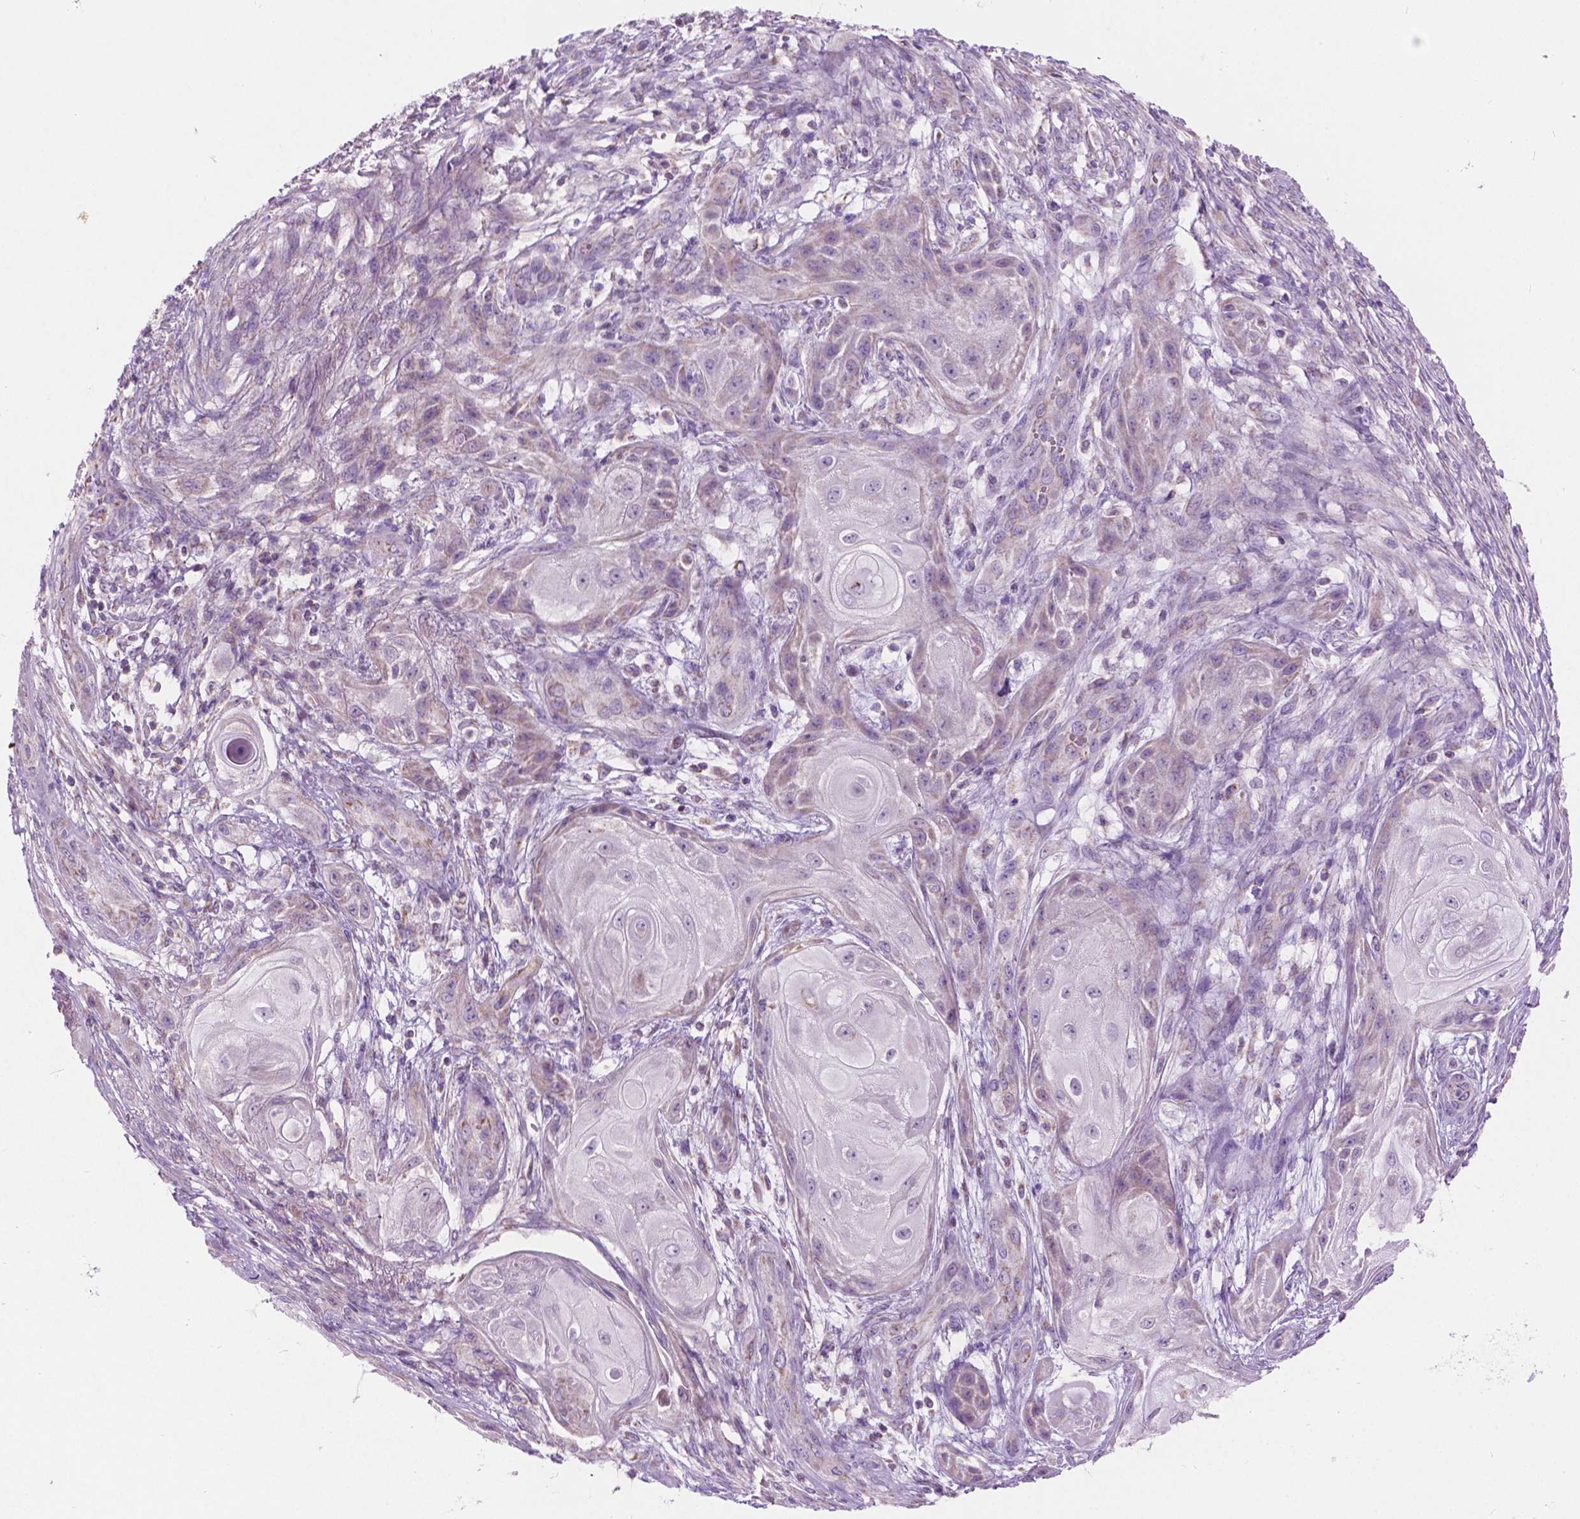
{"staining": {"intensity": "negative", "quantity": "none", "location": "none"}, "tissue": "skin cancer", "cell_type": "Tumor cells", "image_type": "cancer", "snomed": [{"axis": "morphology", "description": "Squamous cell carcinoma, NOS"}, {"axis": "topography", "description": "Skin"}], "caption": "High power microscopy histopathology image of an IHC image of skin squamous cell carcinoma, revealing no significant staining in tumor cells. (DAB (3,3'-diaminobenzidine) IHC, high magnification).", "gene": "CSPG5", "patient": {"sex": "male", "age": 62}}